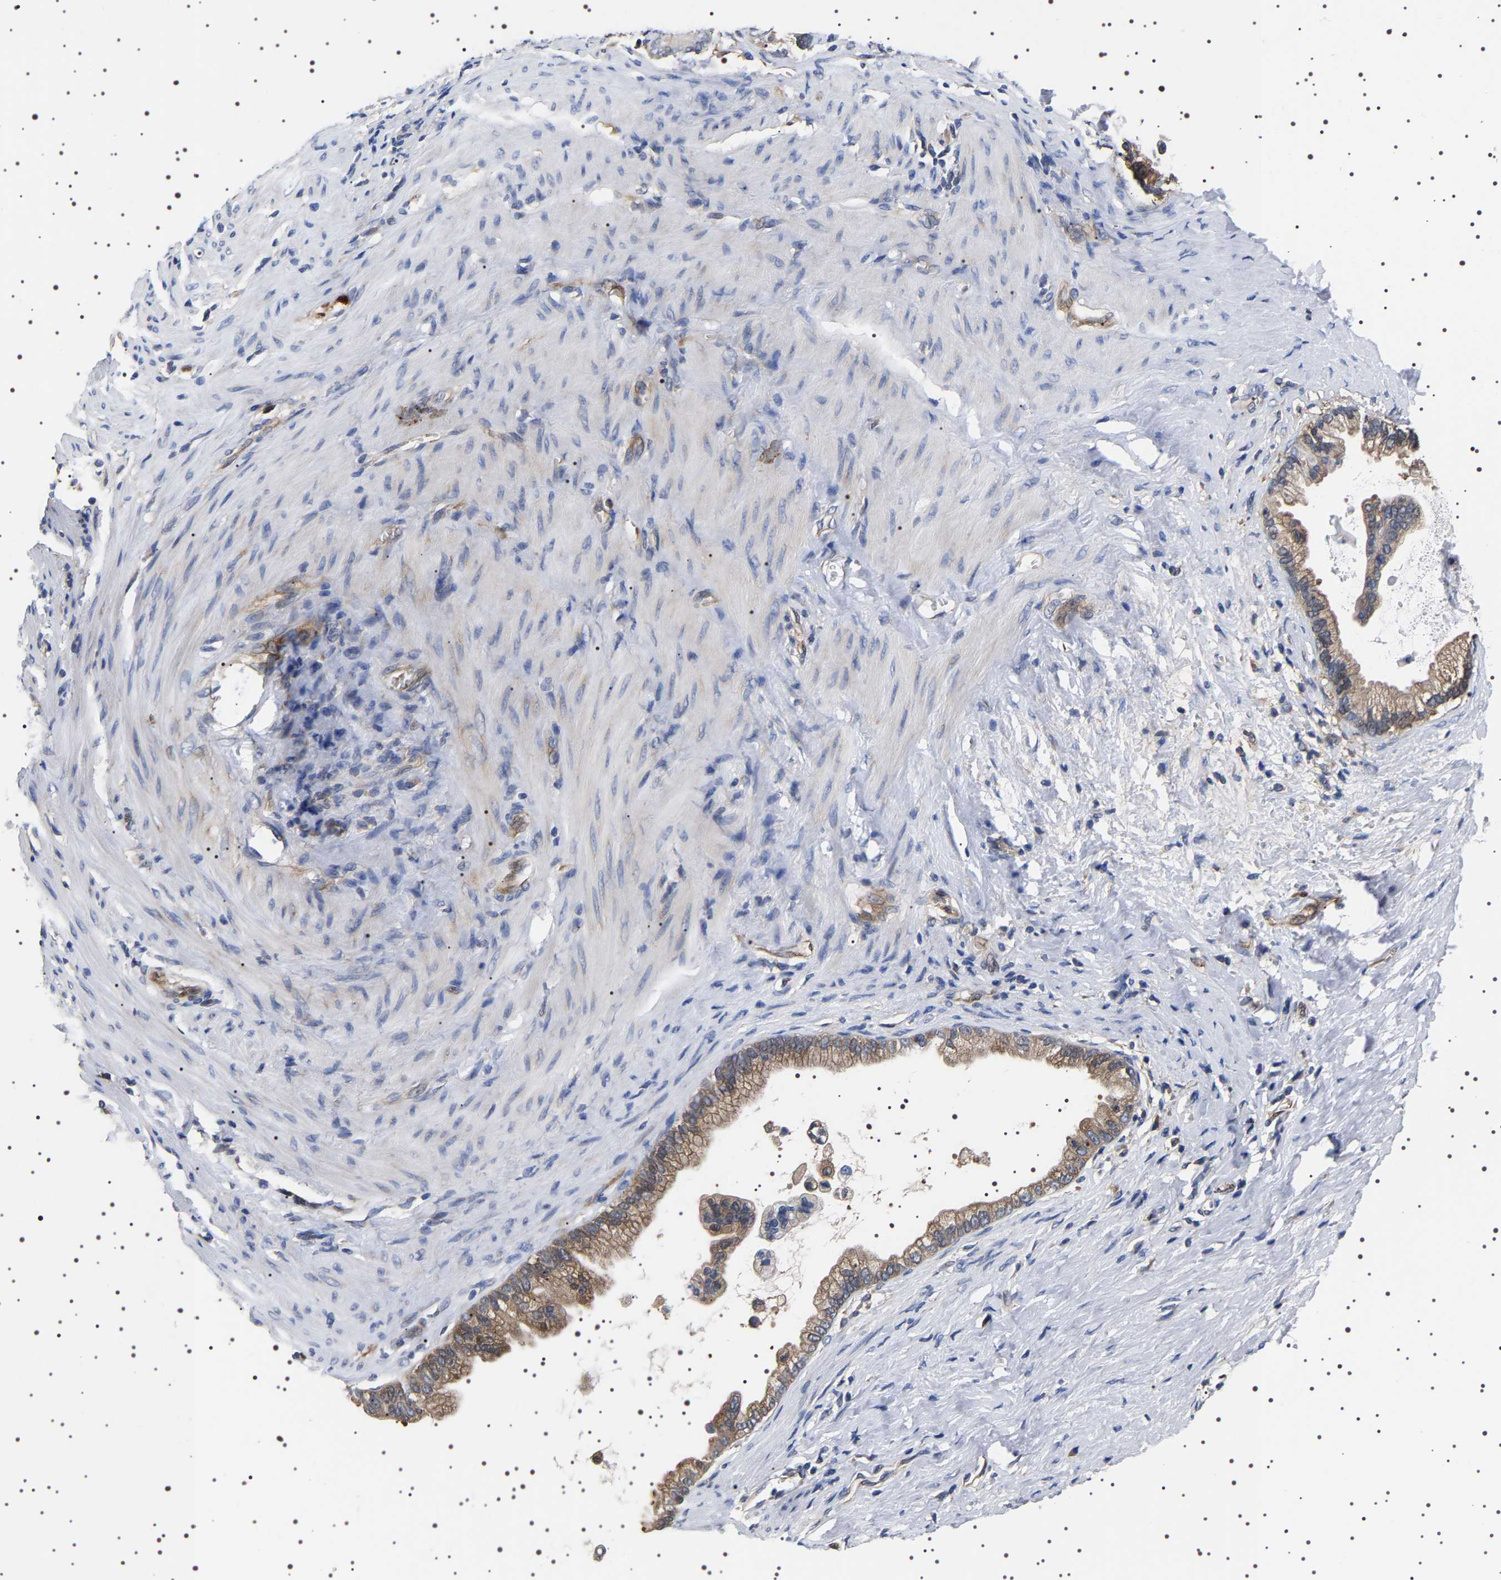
{"staining": {"intensity": "weak", "quantity": "25%-75%", "location": "cytoplasmic/membranous"}, "tissue": "pancreatic cancer", "cell_type": "Tumor cells", "image_type": "cancer", "snomed": [{"axis": "morphology", "description": "Adenocarcinoma, NOS"}, {"axis": "topography", "description": "Pancreas"}], "caption": "Brown immunohistochemical staining in human adenocarcinoma (pancreatic) reveals weak cytoplasmic/membranous expression in about 25%-75% of tumor cells.", "gene": "DARS1", "patient": {"sex": "male", "age": 69}}